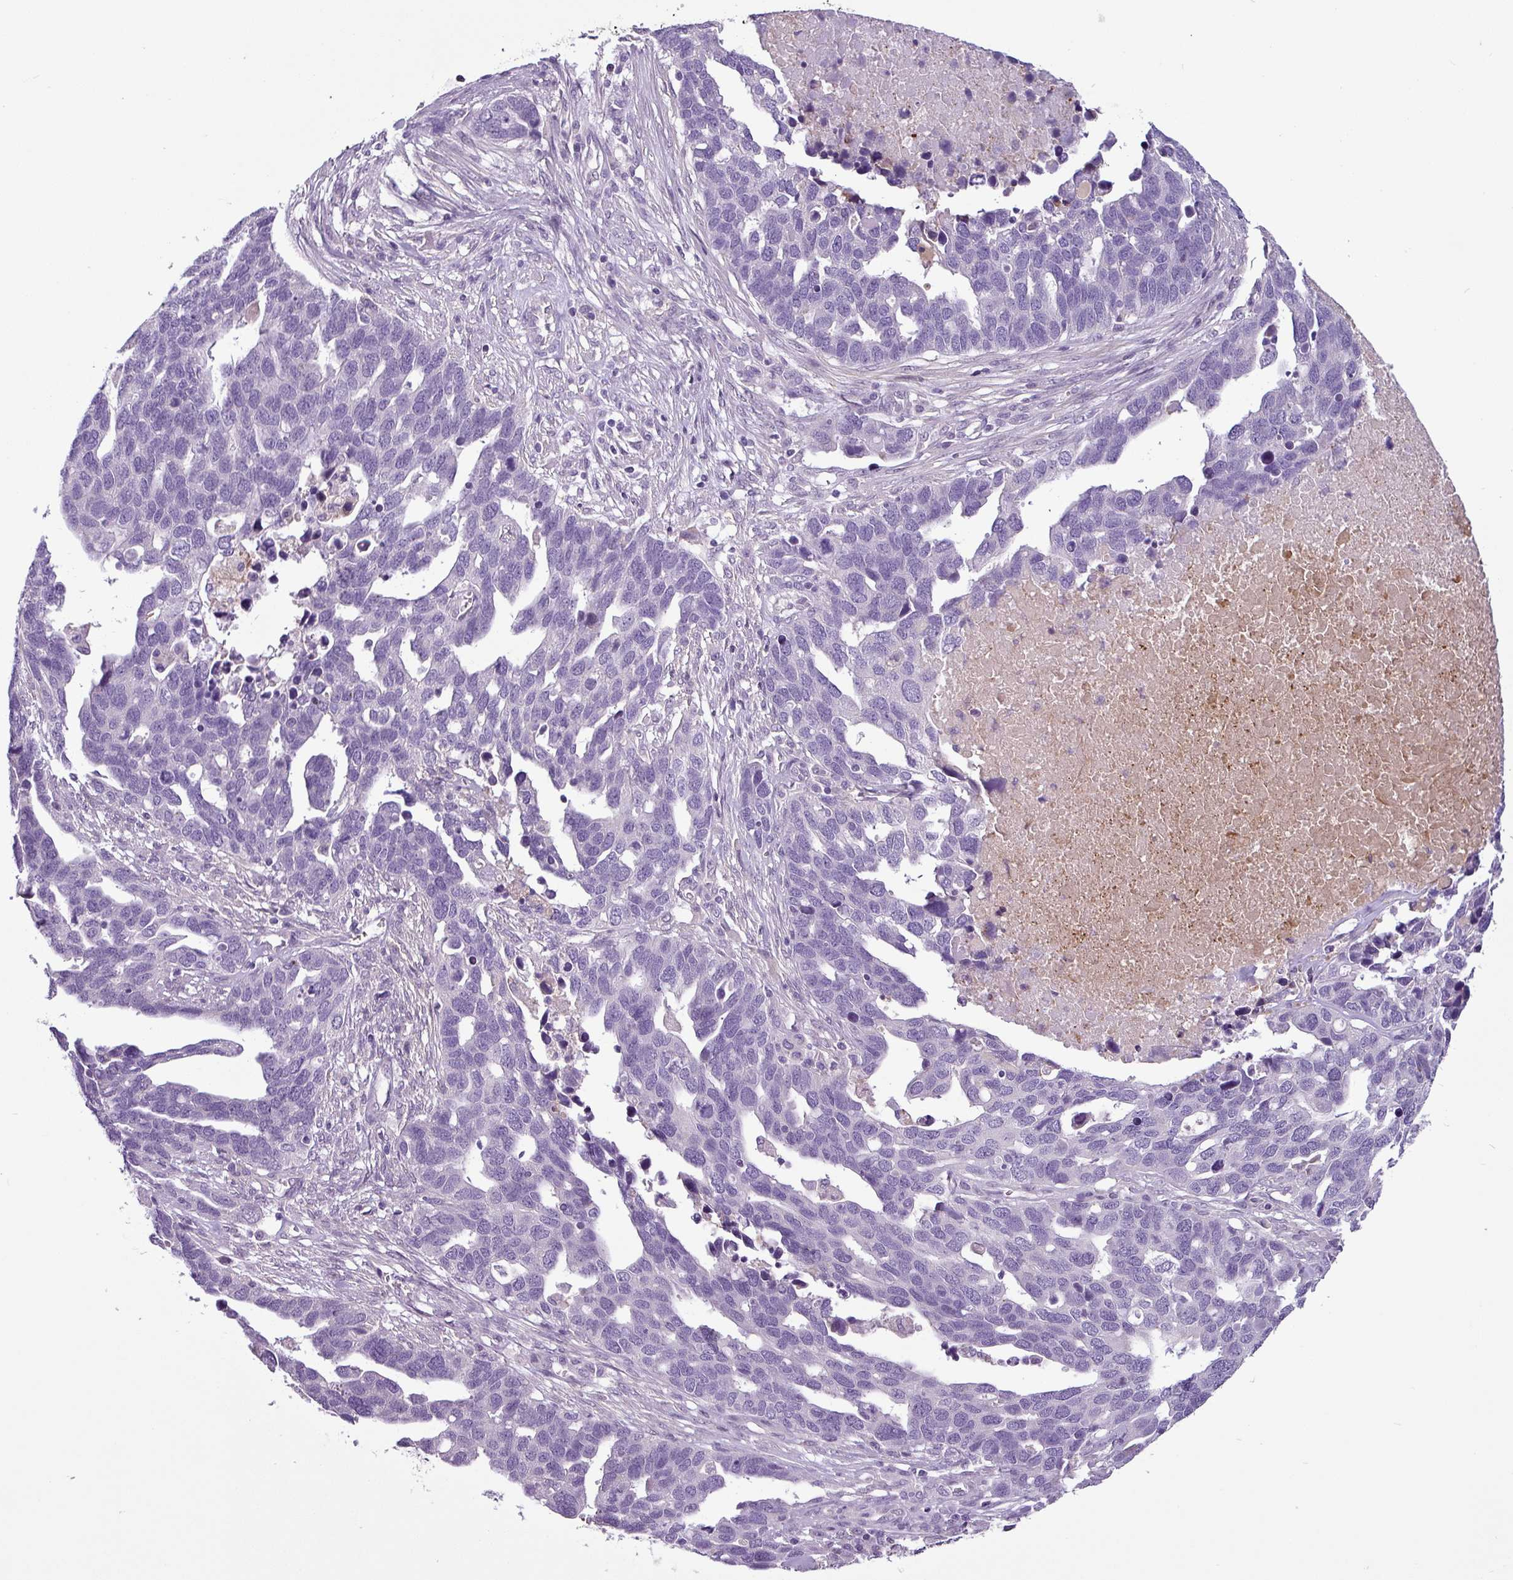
{"staining": {"intensity": "negative", "quantity": "none", "location": "none"}, "tissue": "ovarian cancer", "cell_type": "Tumor cells", "image_type": "cancer", "snomed": [{"axis": "morphology", "description": "Cystadenocarcinoma, serous, NOS"}, {"axis": "topography", "description": "Ovary"}], "caption": "Protein analysis of ovarian cancer (serous cystadenocarcinoma) exhibits no significant positivity in tumor cells.", "gene": "TMEM178B", "patient": {"sex": "female", "age": 54}}